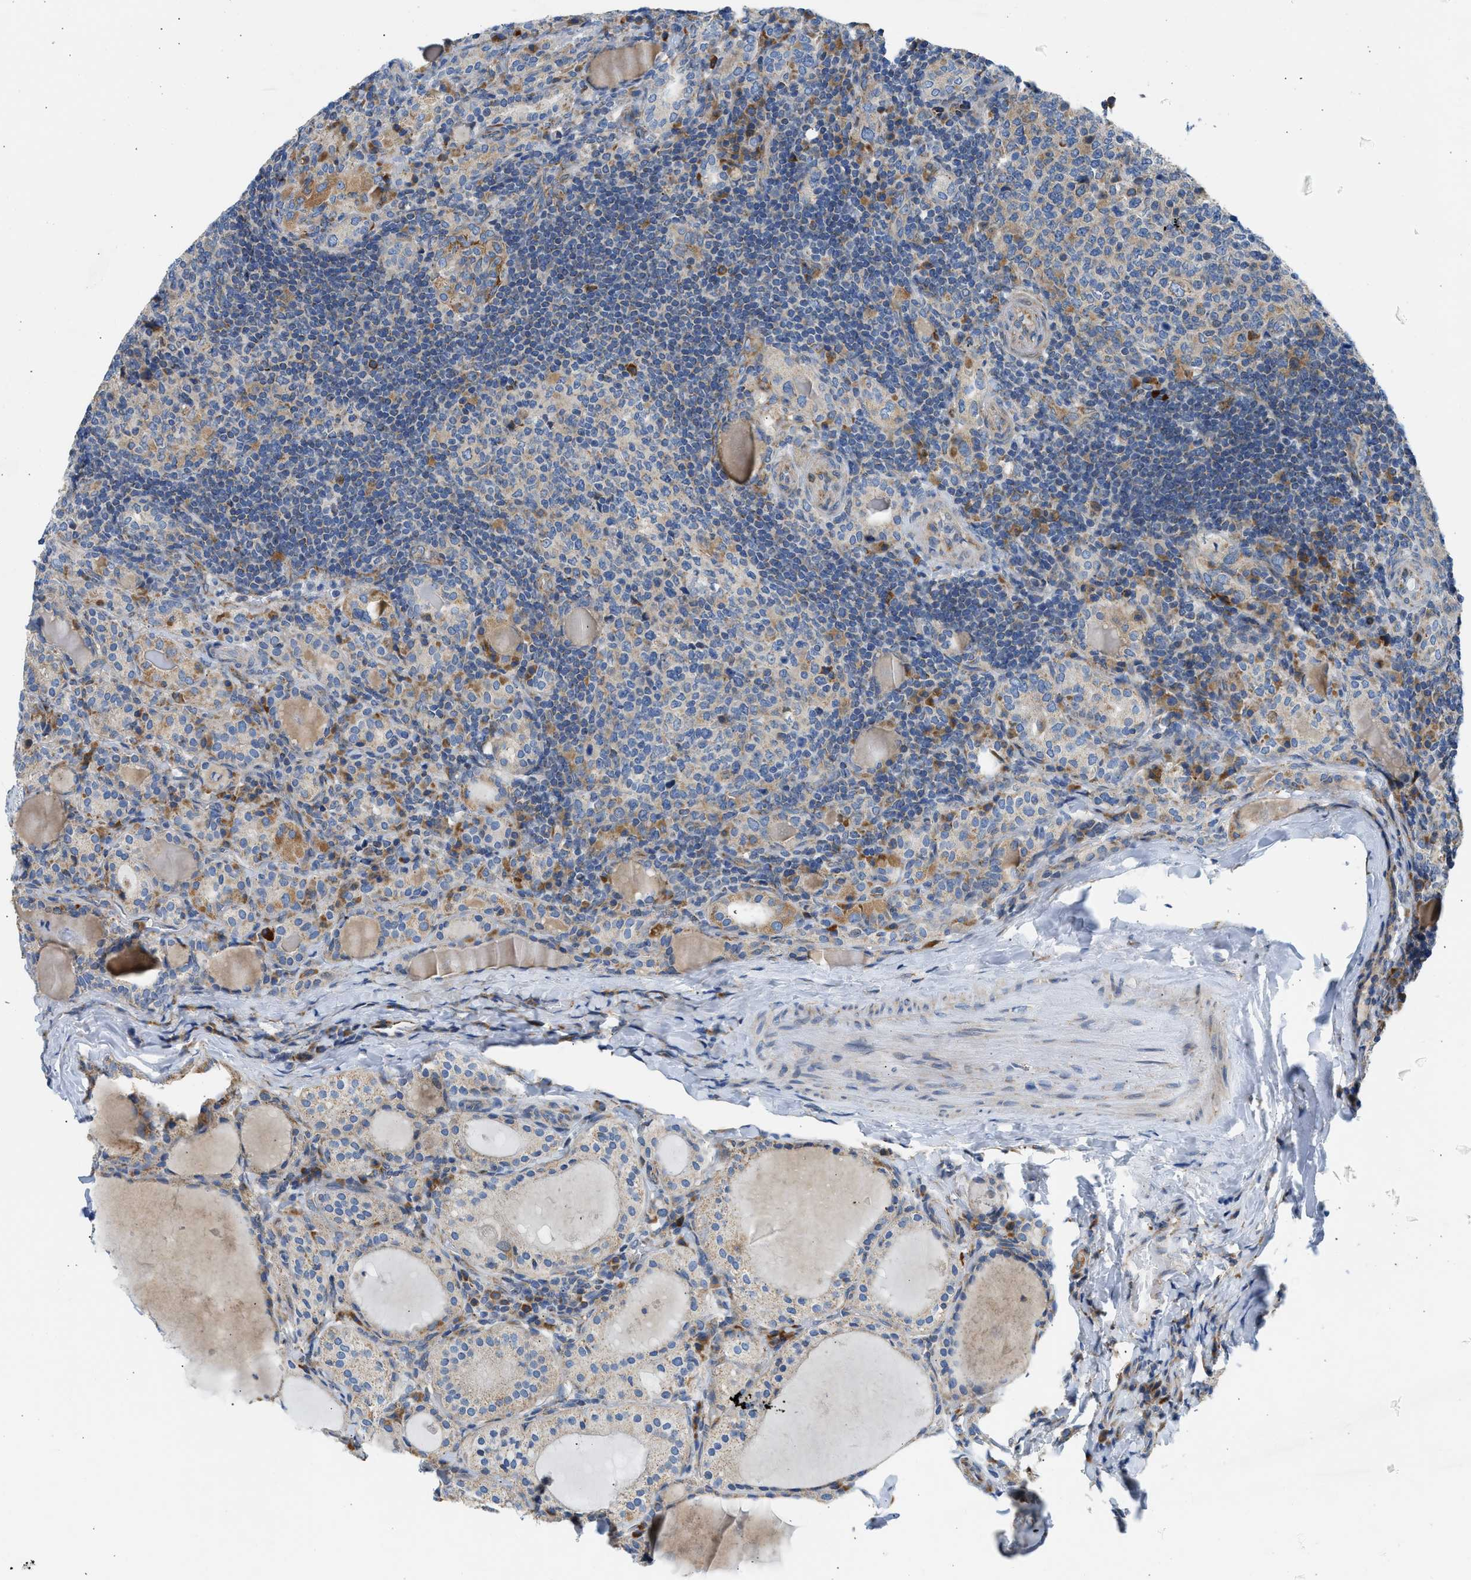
{"staining": {"intensity": "moderate", "quantity": ">75%", "location": "cytoplasmic/membranous"}, "tissue": "thyroid cancer", "cell_type": "Tumor cells", "image_type": "cancer", "snomed": [{"axis": "morphology", "description": "Papillary adenocarcinoma, NOS"}, {"axis": "topography", "description": "Thyroid gland"}], "caption": "The image exhibits staining of papillary adenocarcinoma (thyroid), revealing moderate cytoplasmic/membranous protein staining (brown color) within tumor cells. The staining was performed using DAB (3,3'-diaminobenzidine), with brown indicating positive protein expression. Nuclei are stained blue with hematoxylin.", "gene": "CAMKK2", "patient": {"sex": "female", "age": 42}}